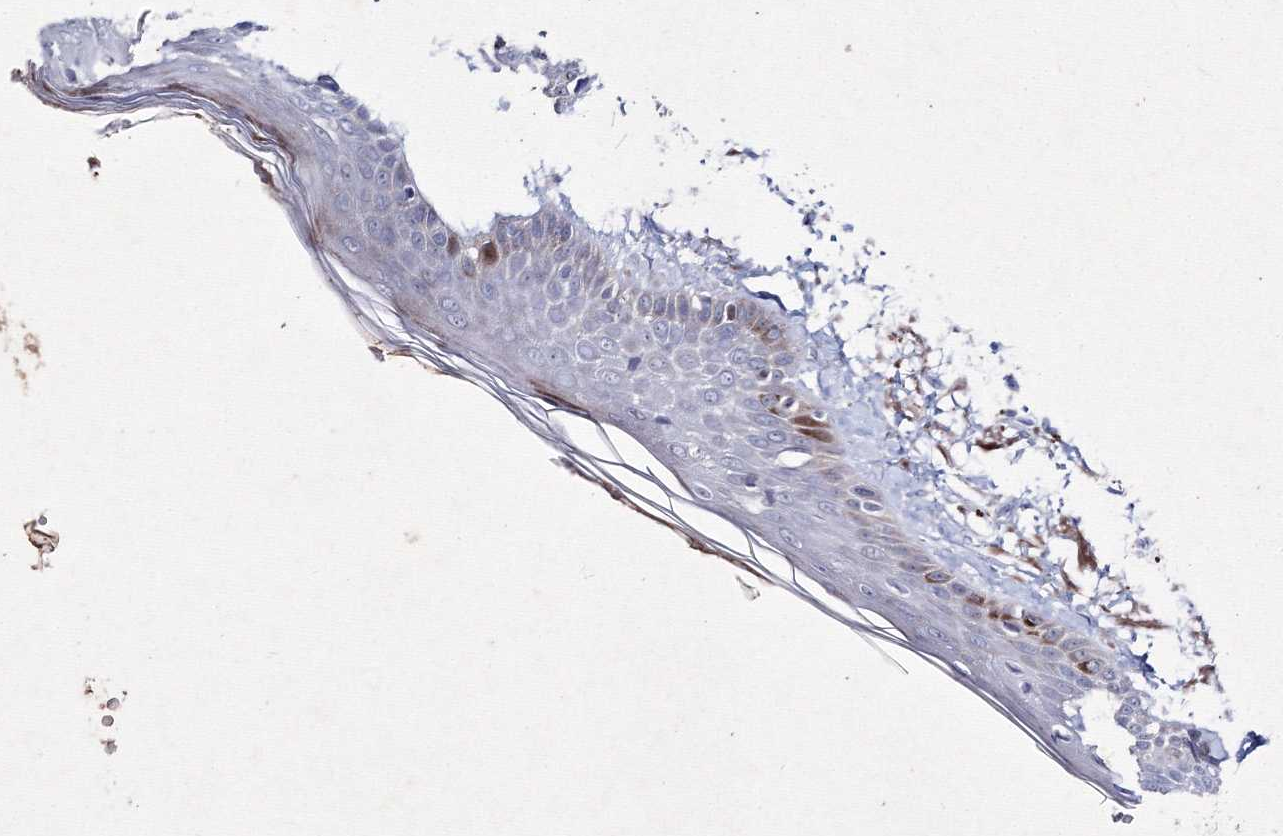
{"staining": {"intensity": "weak", "quantity": ">75%", "location": "cytoplasmic/membranous"}, "tissue": "skin", "cell_type": "Fibroblasts", "image_type": "normal", "snomed": [{"axis": "morphology", "description": "Normal tissue, NOS"}, {"axis": "topography", "description": "Skin"}, {"axis": "topography", "description": "Skeletal muscle"}], "caption": "Immunohistochemistry photomicrograph of benign skin: skin stained using immunohistochemistry (IHC) demonstrates low levels of weak protein expression localized specifically in the cytoplasmic/membranous of fibroblasts, appearing as a cytoplasmic/membranous brown color.", "gene": "SMIM29", "patient": {"sex": "male", "age": 83}}